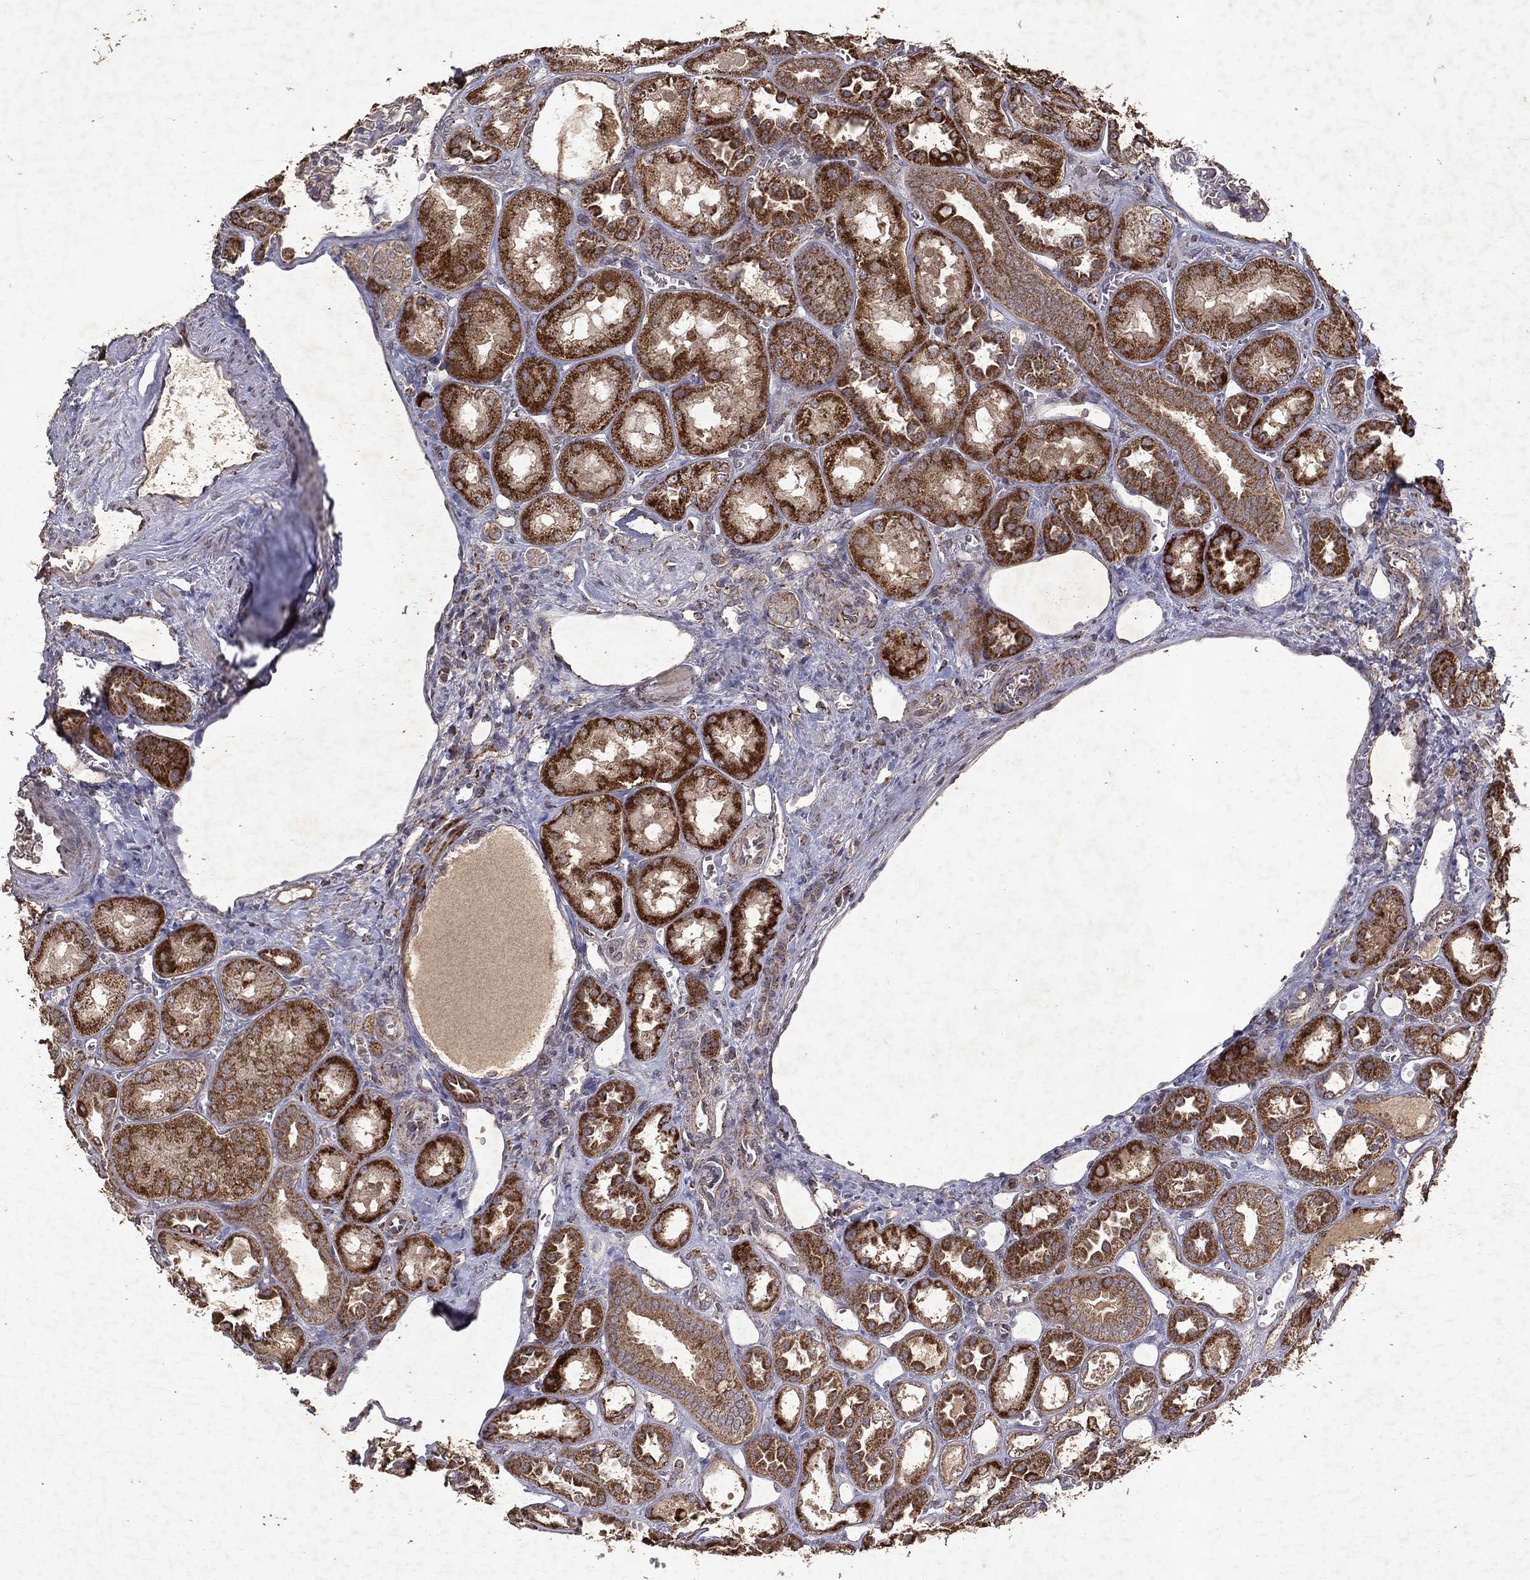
{"staining": {"intensity": "negative", "quantity": "none", "location": "none"}, "tissue": "kidney", "cell_type": "Cells in glomeruli", "image_type": "normal", "snomed": [{"axis": "morphology", "description": "Normal tissue, NOS"}, {"axis": "topography", "description": "Kidney"}], "caption": "This is a micrograph of immunohistochemistry staining of benign kidney, which shows no positivity in cells in glomeruli. Nuclei are stained in blue.", "gene": "PYROXD2", "patient": {"sex": "male", "age": 73}}